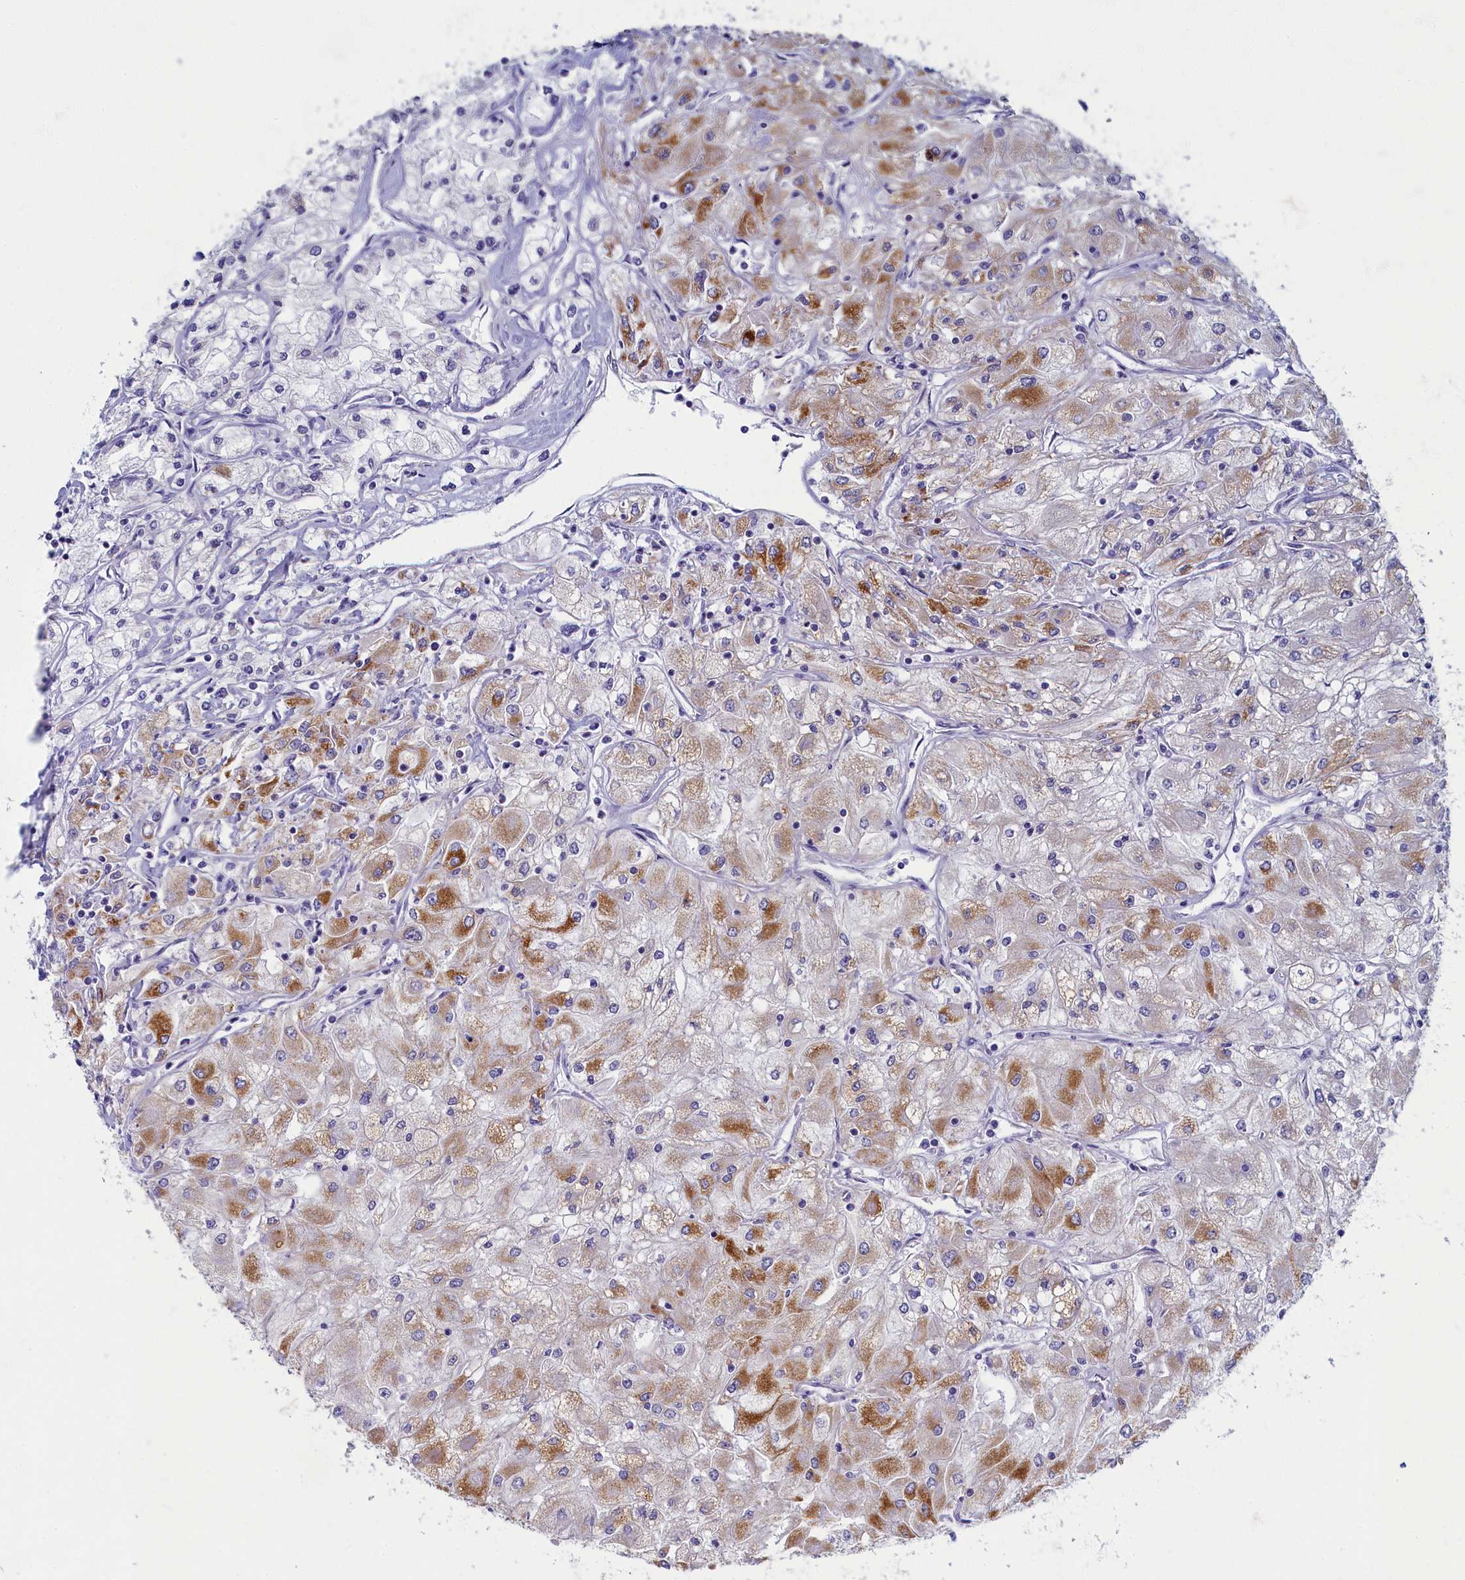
{"staining": {"intensity": "moderate", "quantity": "25%-75%", "location": "cytoplasmic/membranous"}, "tissue": "renal cancer", "cell_type": "Tumor cells", "image_type": "cancer", "snomed": [{"axis": "morphology", "description": "Adenocarcinoma, NOS"}, {"axis": "topography", "description": "Kidney"}], "caption": "Immunohistochemical staining of human adenocarcinoma (renal) demonstrates medium levels of moderate cytoplasmic/membranous protein expression in approximately 25%-75% of tumor cells. (DAB IHC, brown staining for protein, blue staining for nuclei).", "gene": "OCIAD2", "patient": {"sex": "male", "age": 80}}